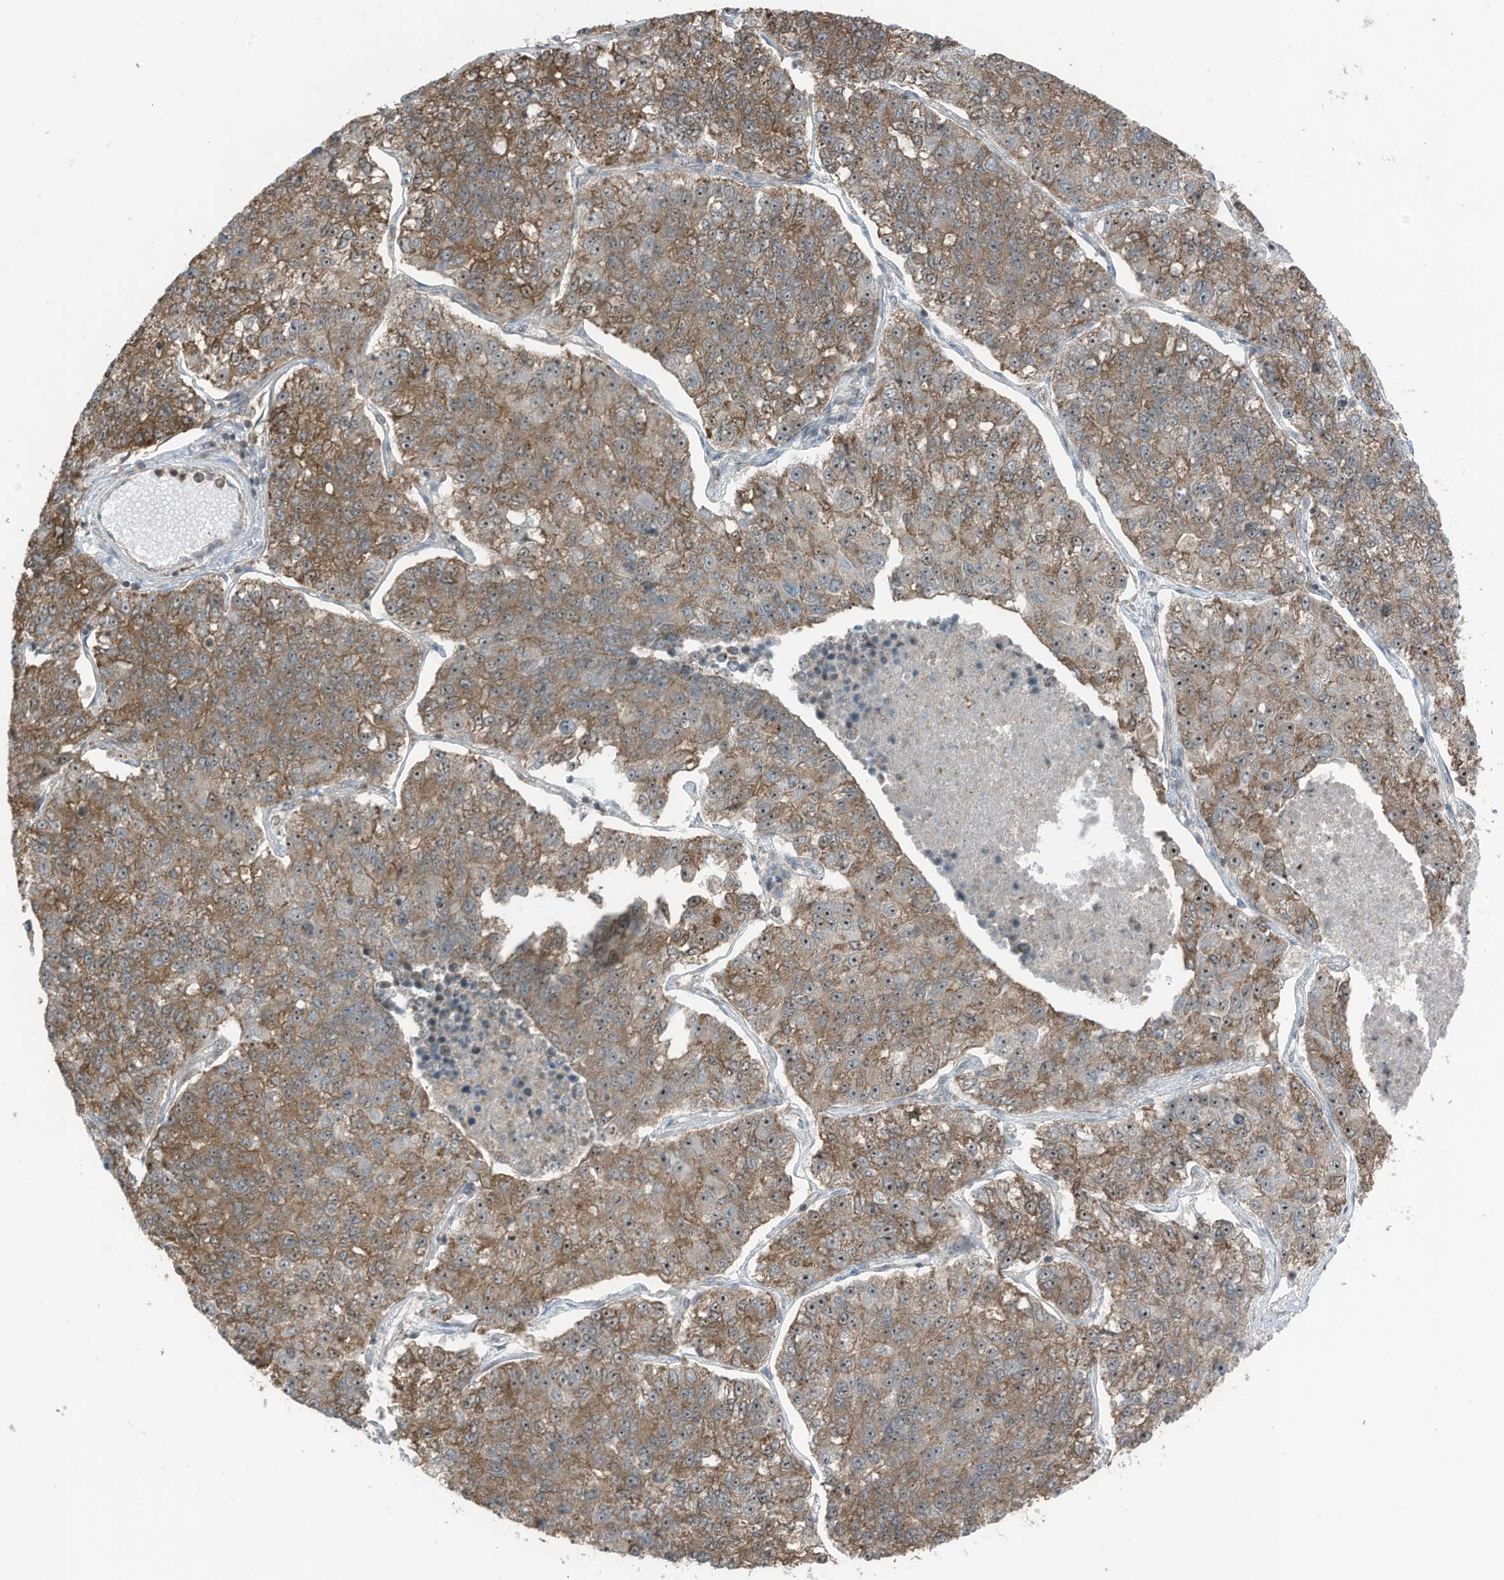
{"staining": {"intensity": "moderate", "quantity": ">75%", "location": "cytoplasmic/membranous,nuclear"}, "tissue": "lung cancer", "cell_type": "Tumor cells", "image_type": "cancer", "snomed": [{"axis": "morphology", "description": "Adenocarcinoma, NOS"}, {"axis": "topography", "description": "Lung"}], "caption": "Tumor cells exhibit medium levels of moderate cytoplasmic/membranous and nuclear expression in about >75% of cells in human lung cancer. (DAB (3,3'-diaminobenzidine) IHC, brown staining for protein, blue staining for nuclei).", "gene": "UTP3", "patient": {"sex": "male", "age": 49}}